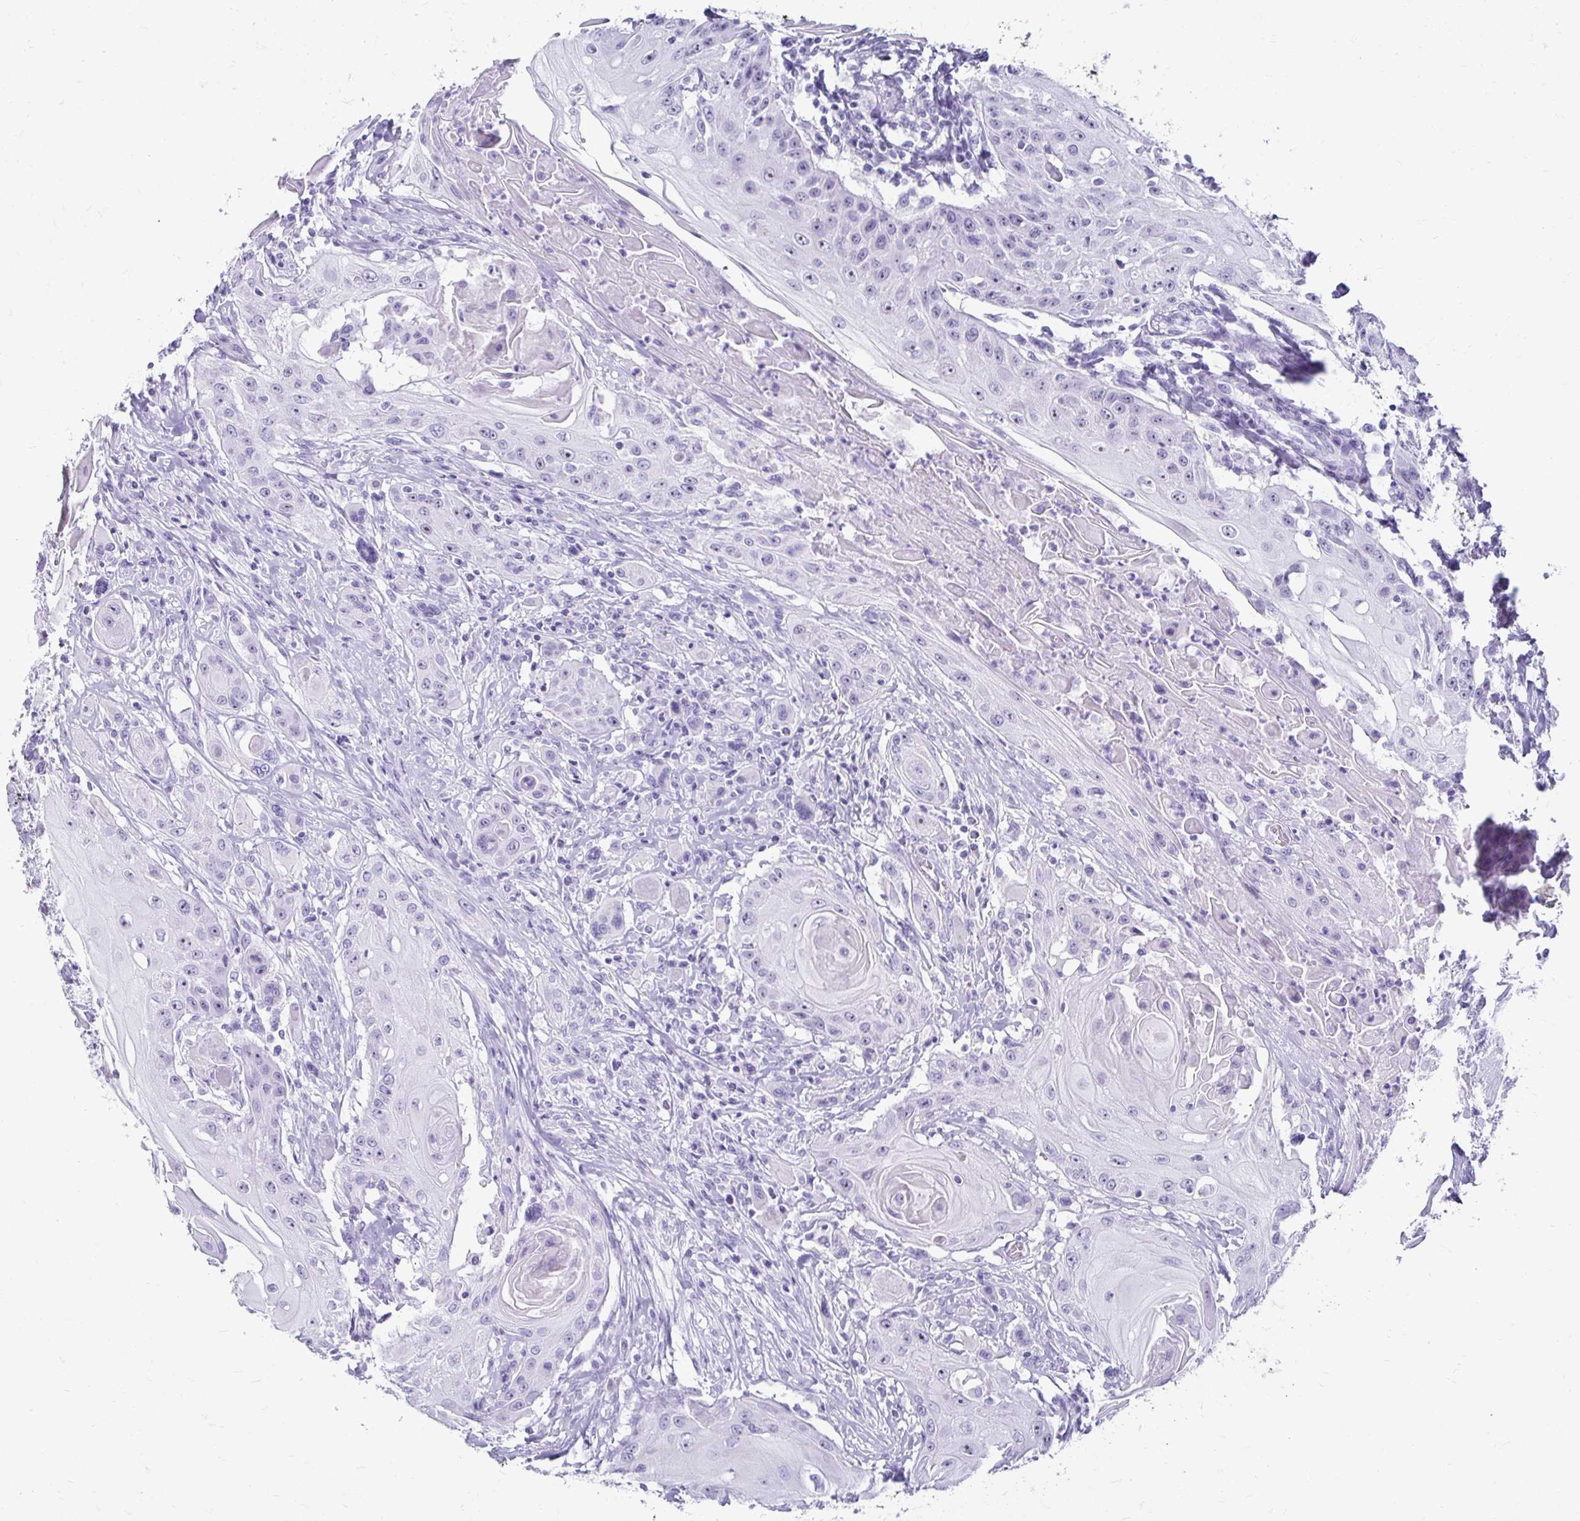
{"staining": {"intensity": "moderate", "quantity": "<25%", "location": "nuclear"}, "tissue": "head and neck cancer", "cell_type": "Tumor cells", "image_type": "cancer", "snomed": [{"axis": "morphology", "description": "Squamous cell carcinoma, NOS"}, {"axis": "topography", "description": "Oral tissue"}, {"axis": "topography", "description": "Head-Neck"}, {"axis": "topography", "description": "Neck, NOS"}], "caption": "High-magnification brightfield microscopy of squamous cell carcinoma (head and neck) stained with DAB (3,3'-diaminobenzidine) (brown) and counterstained with hematoxylin (blue). tumor cells exhibit moderate nuclear expression is present in approximately<25% of cells.", "gene": "CST6", "patient": {"sex": "female", "age": 55}}